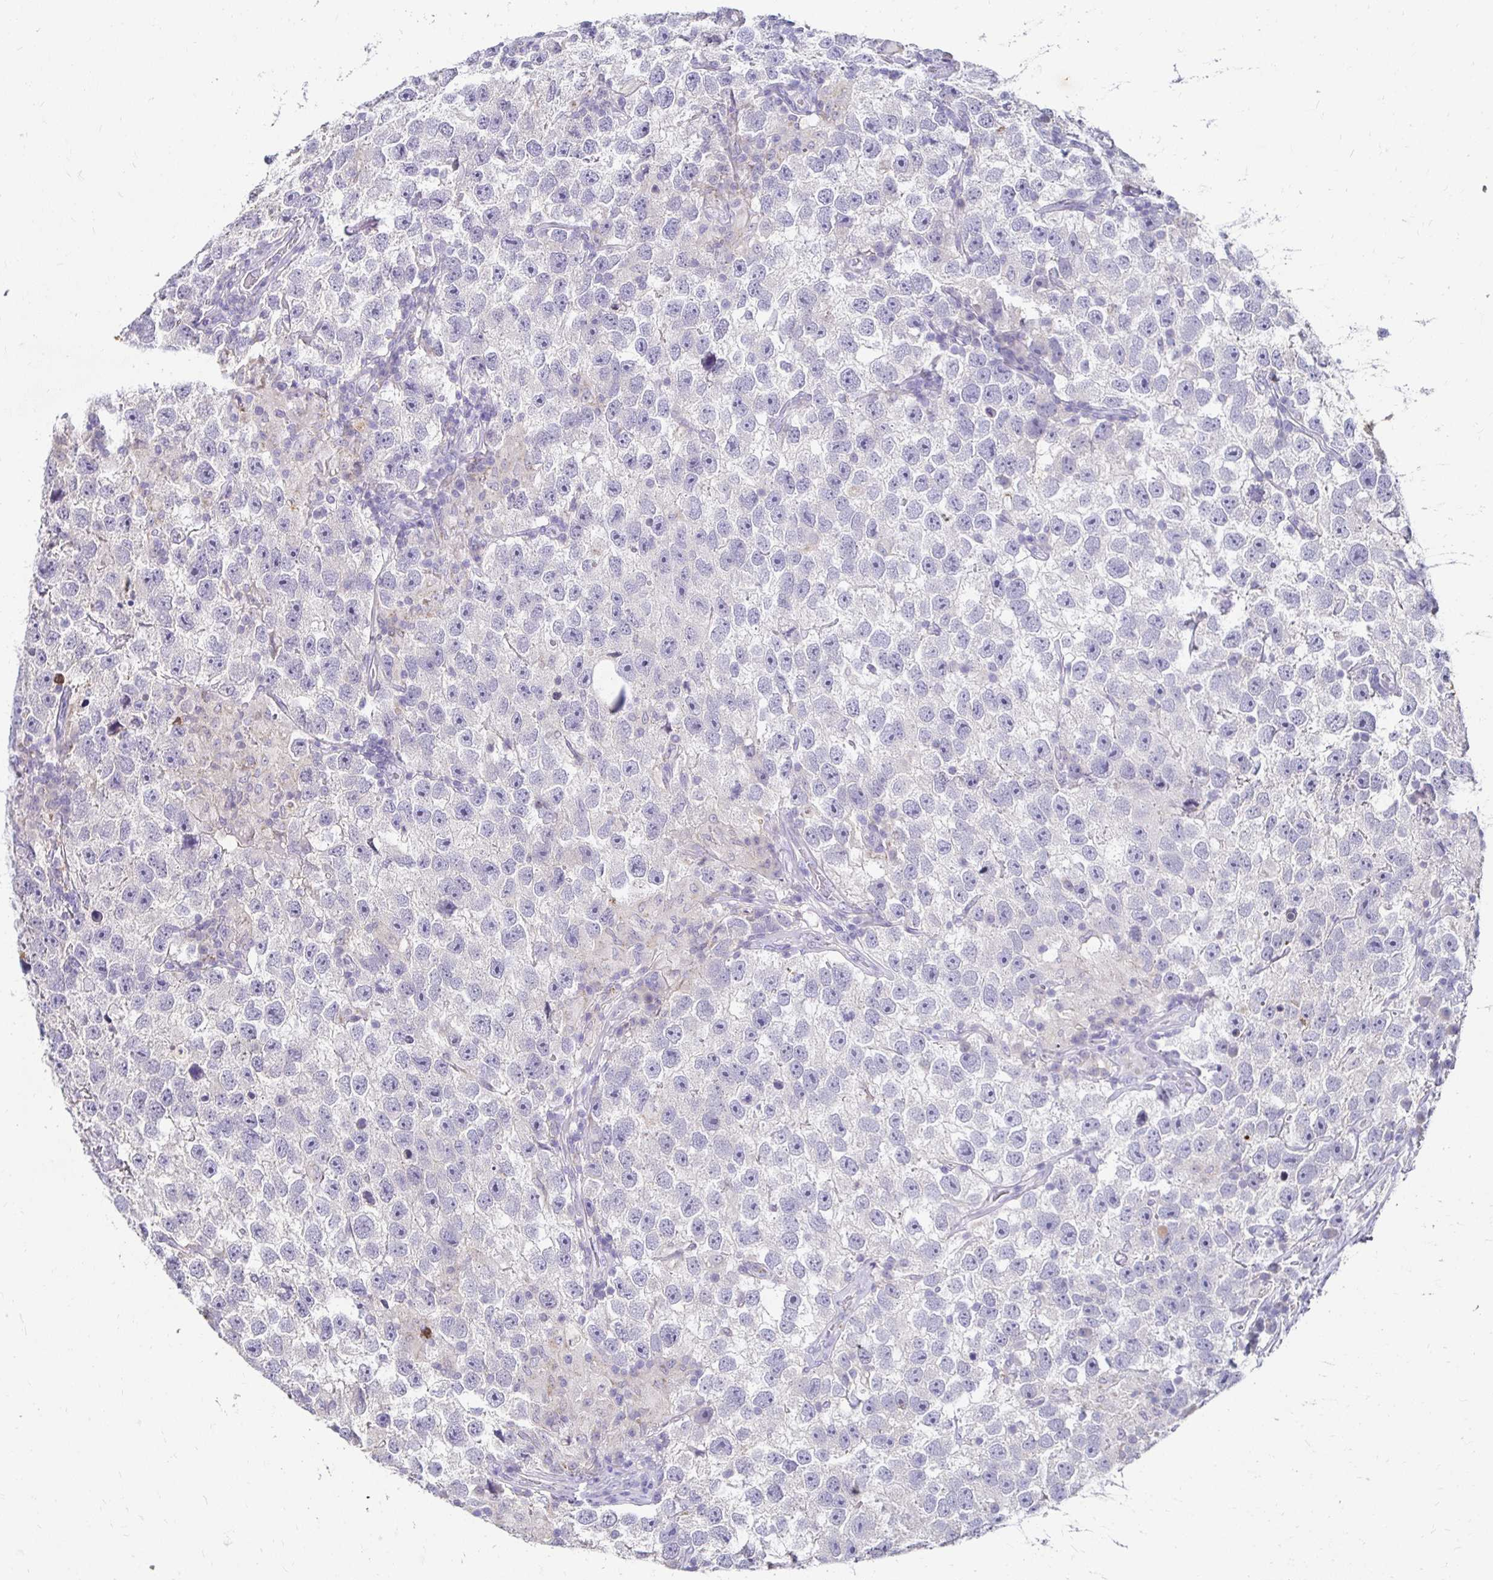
{"staining": {"intensity": "negative", "quantity": "none", "location": "none"}, "tissue": "testis cancer", "cell_type": "Tumor cells", "image_type": "cancer", "snomed": [{"axis": "morphology", "description": "Seminoma, NOS"}, {"axis": "topography", "description": "Testis"}], "caption": "Immunohistochemistry (IHC) of testis cancer (seminoma) displays no expression in tumor cells. (DAB (3,3'-diaminobenzidine) immunohistochemistry, high magnification).", "gene": "GK2", "patient": {"sex": "male", "age": 26}}